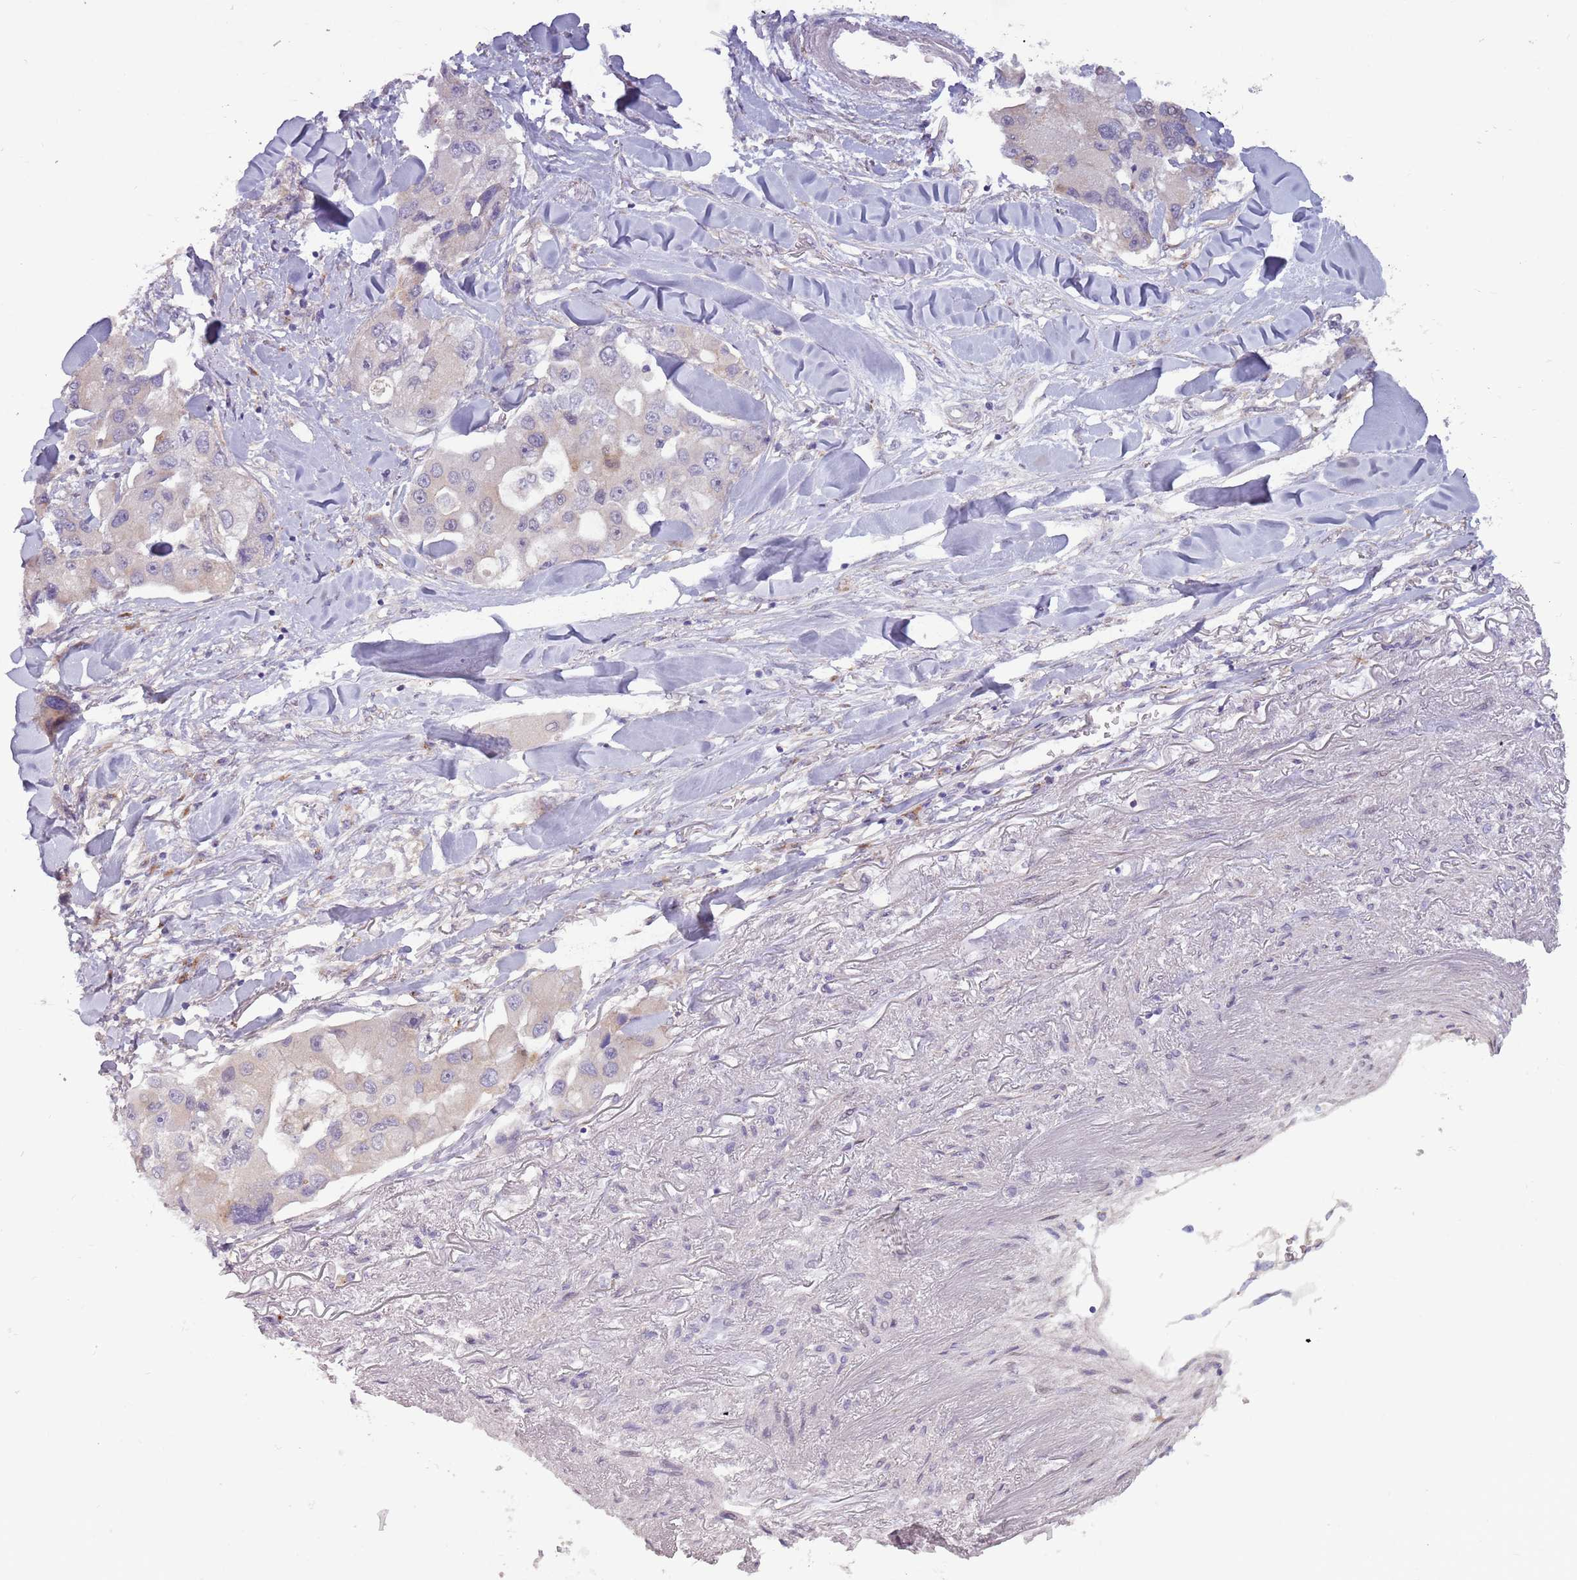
{"staining": {"intensity": "negative", "quantity": "none", "location": "none"}, "tissue": "lung cancer", "cell_type": "Tumor cells", "image_type": "cancer", "snomed": [{"axis": "morphology", "description": "Adenocarcinoma, NOS"}, {"axis": "topography", "description": "Lung"}], "caption": "A micrograph of human lung cancer (adenocarcinoma) is negative for staining in tumor cells.", "gene": "CCDC150", "patient": {"sex": "female", "age": 54}}